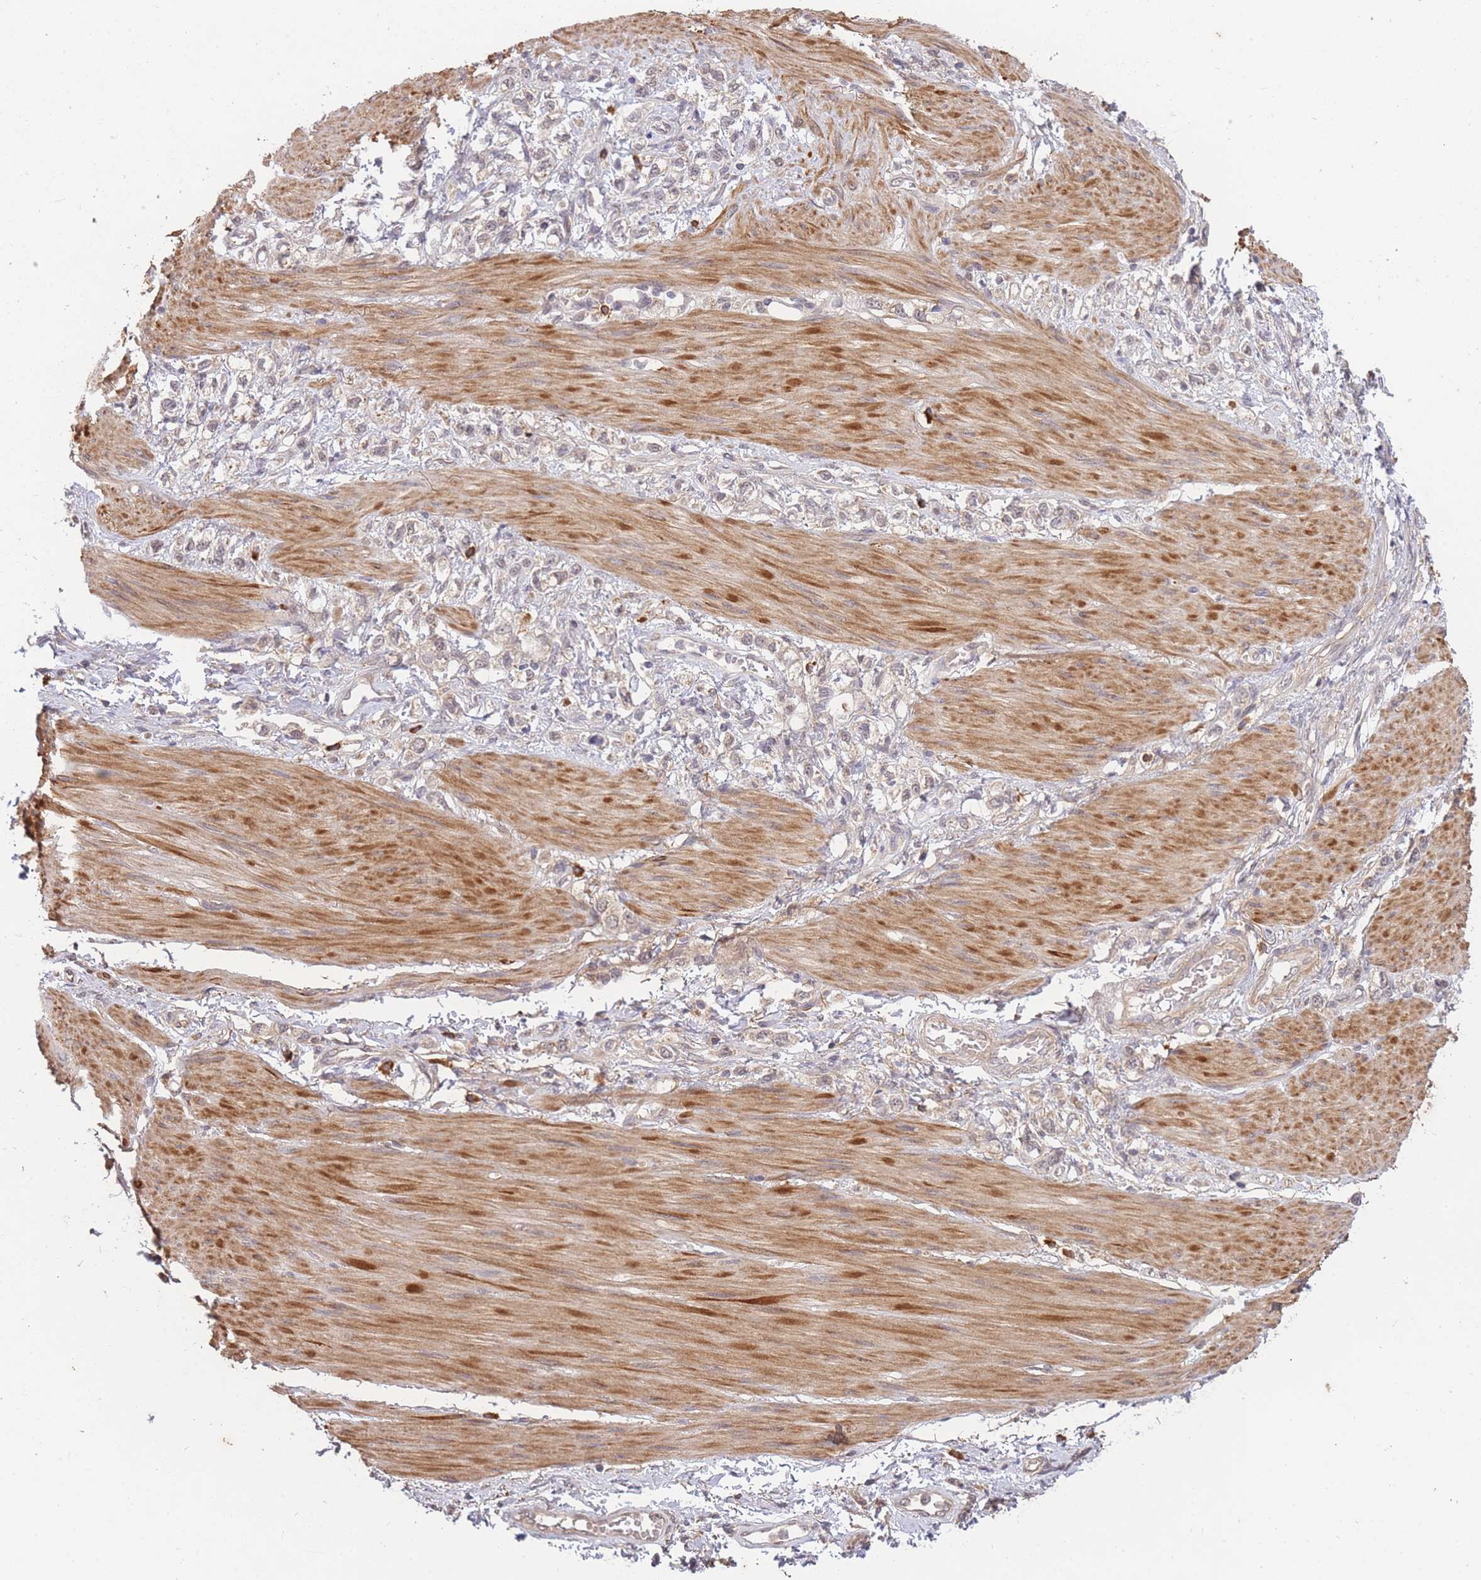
{"staining": {"intensity": "negative", "quantity": "none", "location": "none"}, "tissue": "stomach cancer", "cell_type": "Tumor cells", "image_type": "cancer", "snomed": [{"axis": "morphology", "description": "Adenocarcinoma, NOS"}, {"axis": "topography", "description": "Stomach"}], "caption": "IHC histopathology image of human adenocarcinoma (stomach) stained for a protein (brown), which displays no positivity in tumor cells. (Brightfield microscopy of DAB immunohistochemistry at high magnification).", "gene": "SMC6", "patient": {"sex": "female", "age": 65}}